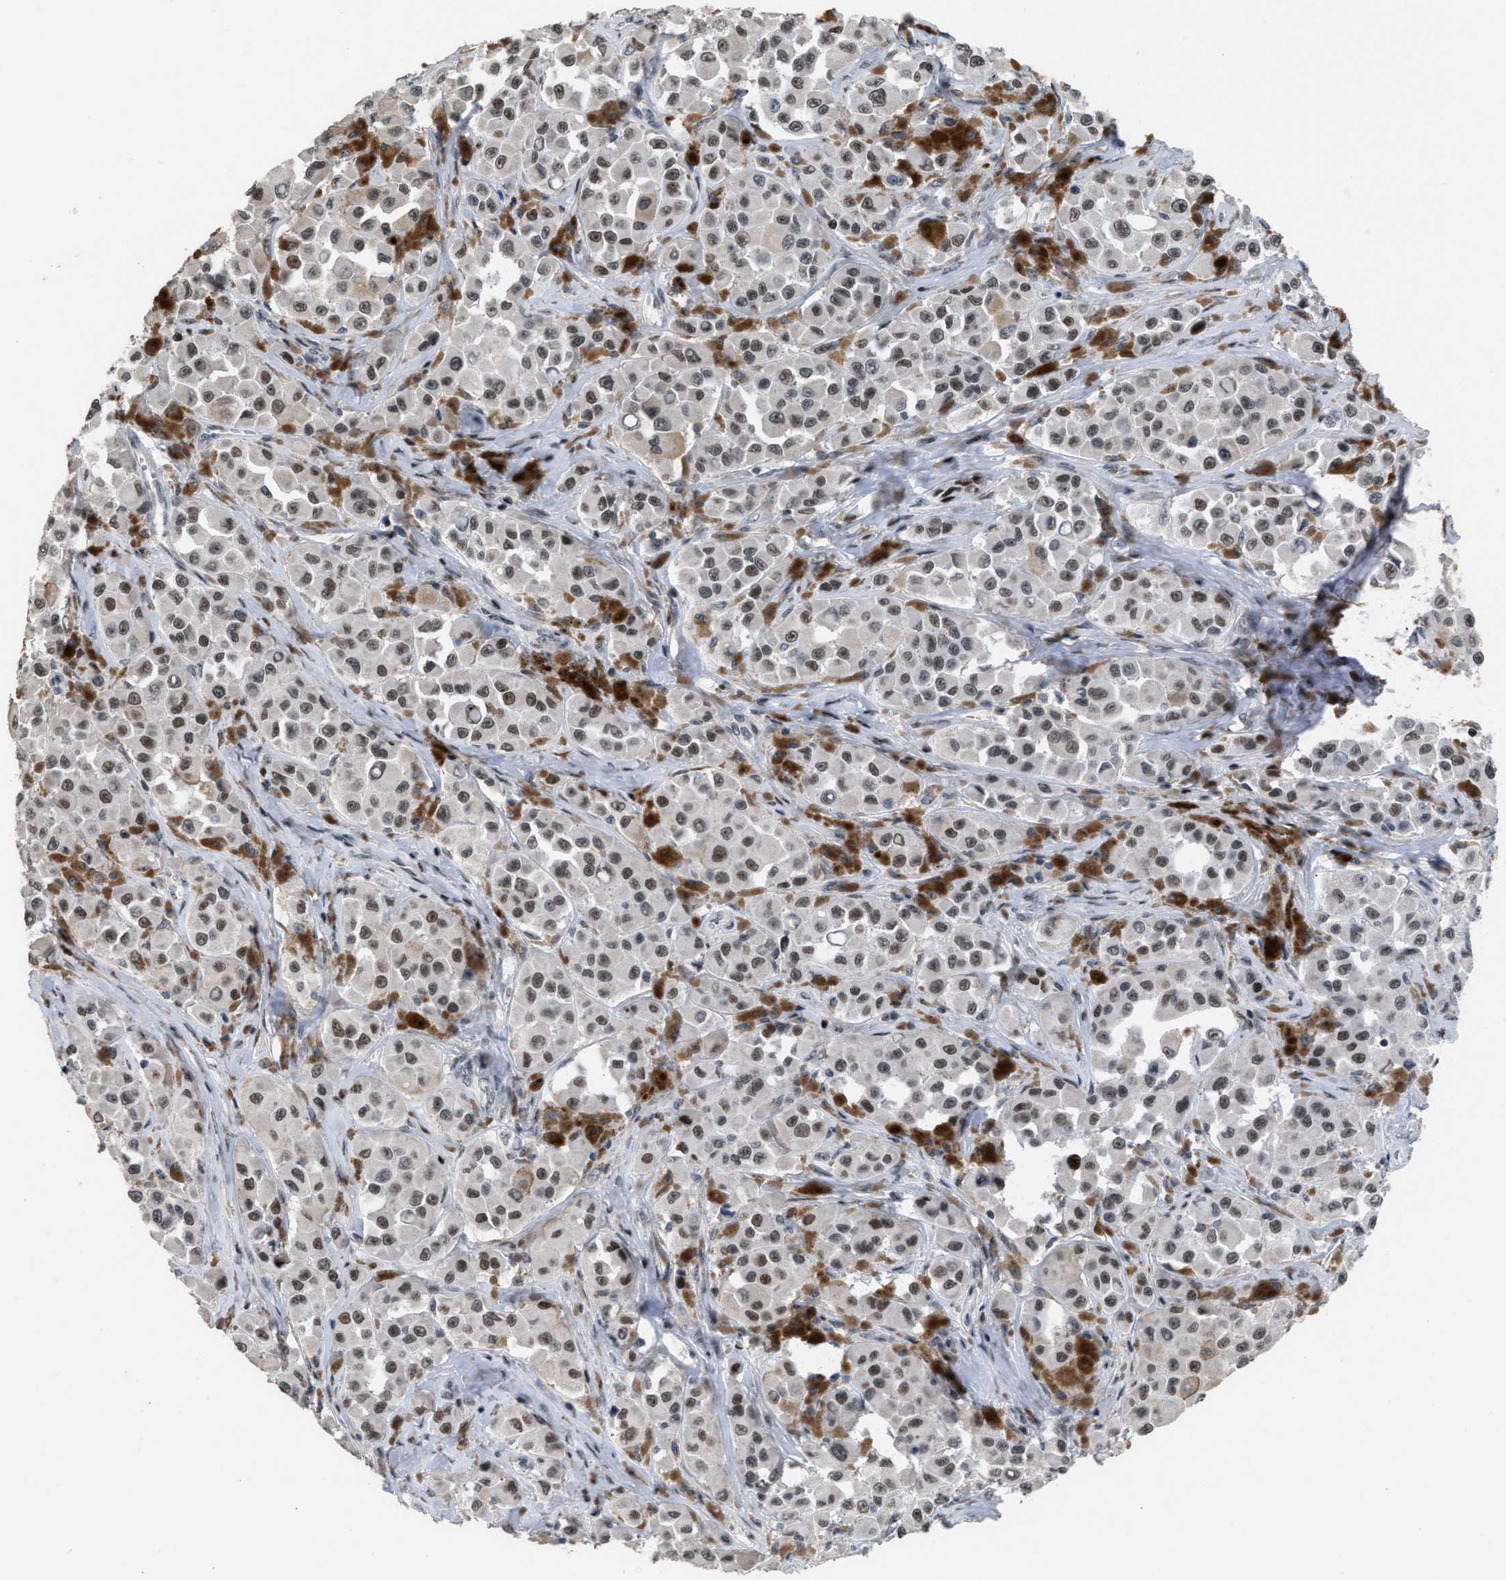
{"staining": {"intensity": "weak", "quantity": ">75%", "location": "nuclear"}, "tissue": "melanoma", "cell_type": "Tumor cells", "image_type": "cancer", "snomed": [{"axis": "morphology", "description": "Malignant melanoma, NOS"}, {"axis": "topography", "description": "Skin"}], "caption": "Immunohistochemical staining of human malignant melanoma displays weak nuclear protein staining in about >75% of tumor cells.", "gene": "SETDB1", "patient": {"sex": "male", "age": 84}}